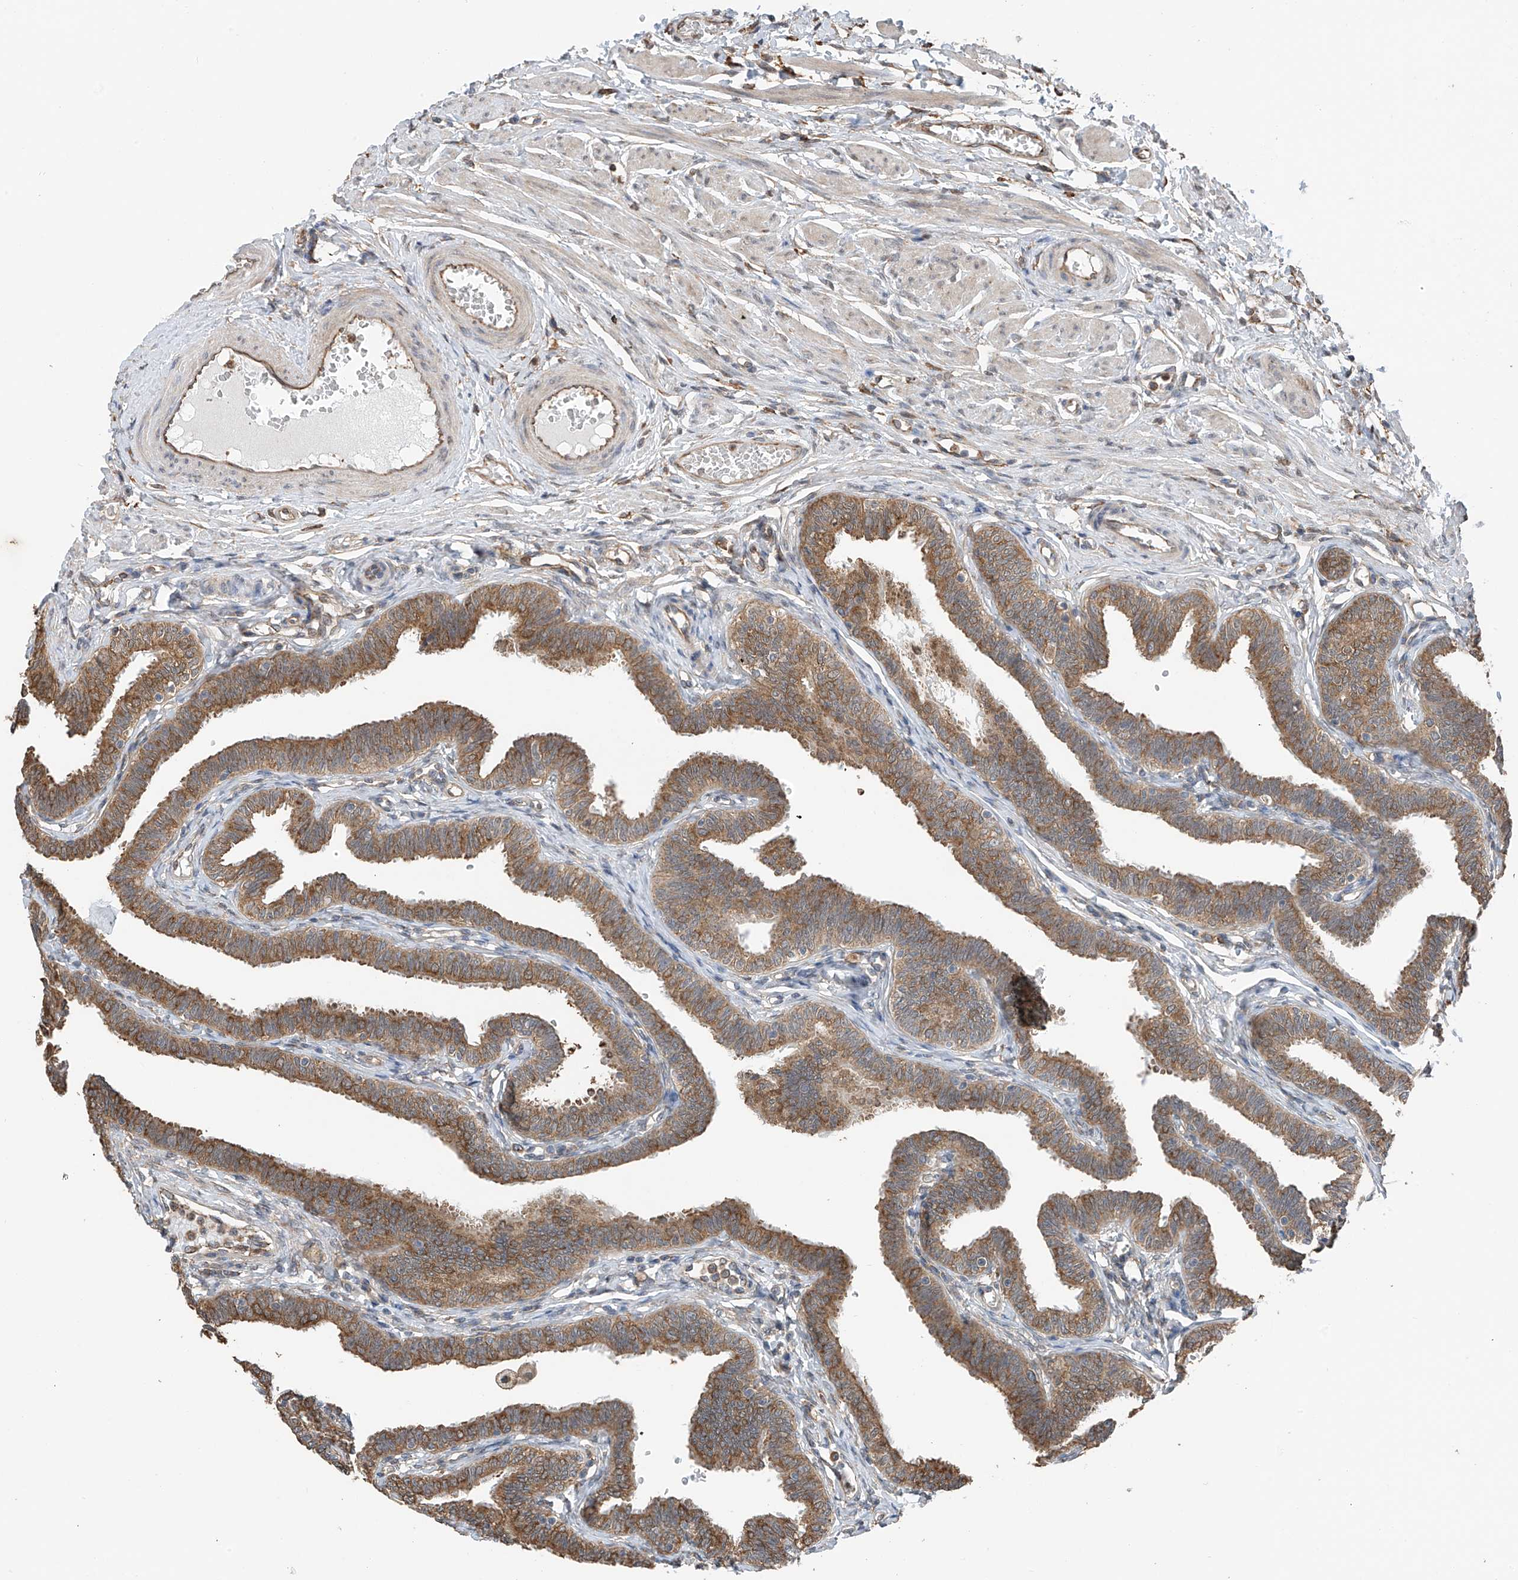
{"staining": {"intensity": "moderate", "quantity": ">75%", "location": "cytoplasmic/membranous"}, "tissue": "fallopian tube", "cell_type": "Glandular cells", "image_type": "normal", "snomed": [{"axis": "morphology", "description": "Normal tissue, NOS"}, {"axis": "topography", "description": "Fallopian tube"}, {"axis": "topography", "description": "Ovary"}], "caption": "Protein expression analysis of normal fallopian tube reveals moderate cytoplasmic/membranous expression in approximately >75% of glandular cells.", "gene": "ZNF189", "patient": {"sex": "female", "age": 23}}